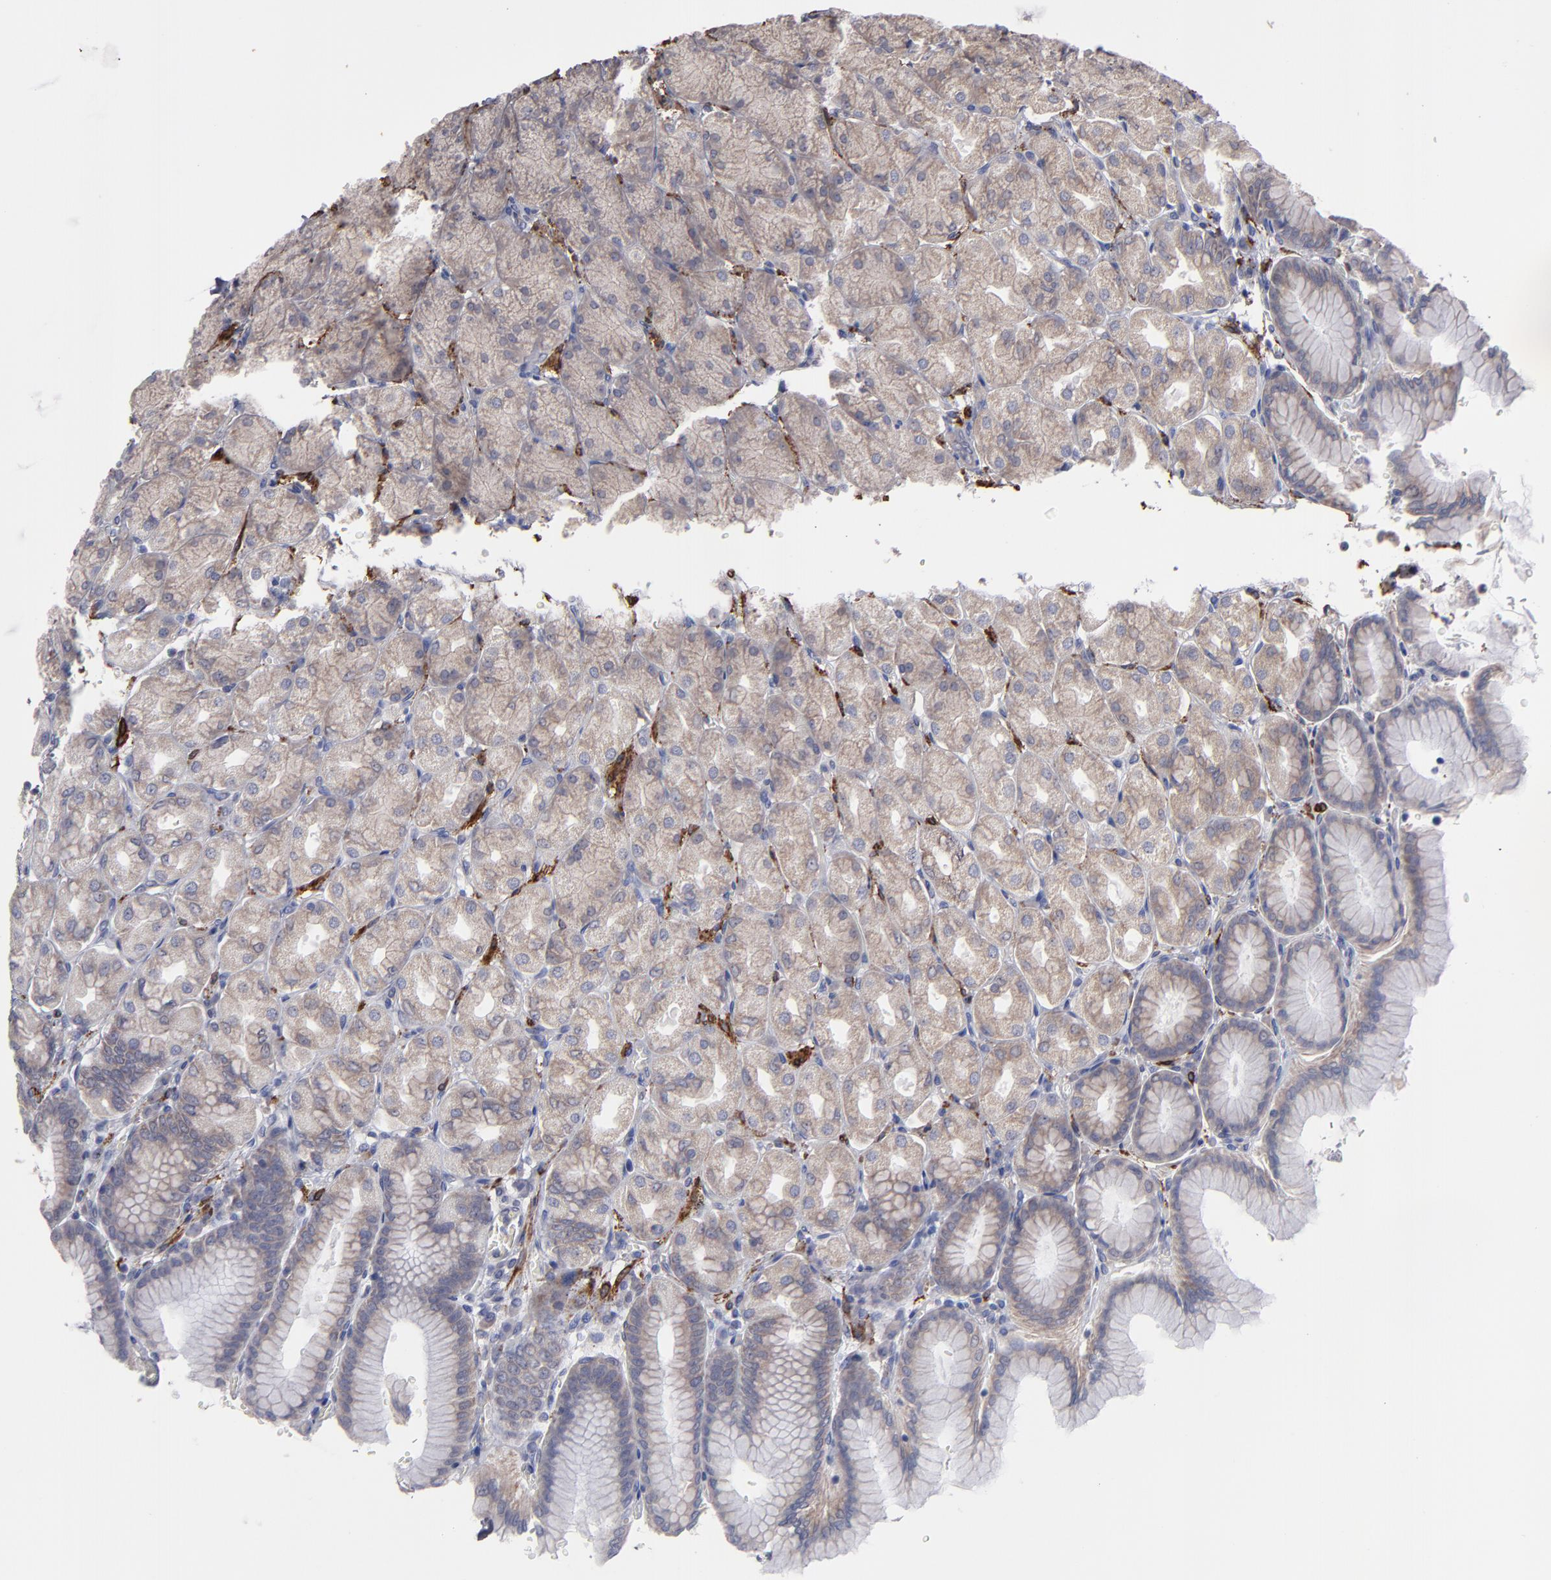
{"staining": {"intensity": "weak", "quantity": "25%-75%", "location": "cytoplasmic/membranous"}, "tissue": "stomach", "cell_type": "Glandular cells", "image_type": "normal", "snomed": [{"axis": "morphology", "description": "Normal tissue, NOS"}, {"axis": "topography", "description": "Stomach, upper"}], "caption": "Weak cytoplasmic/membranous positivity for a protein is seen in about 25%-75% of glandular cells of normal stomach using immunohistochemistry (IHC).", "gene": "SLMAP", "patient": {"sex": "female", "age": 56}}